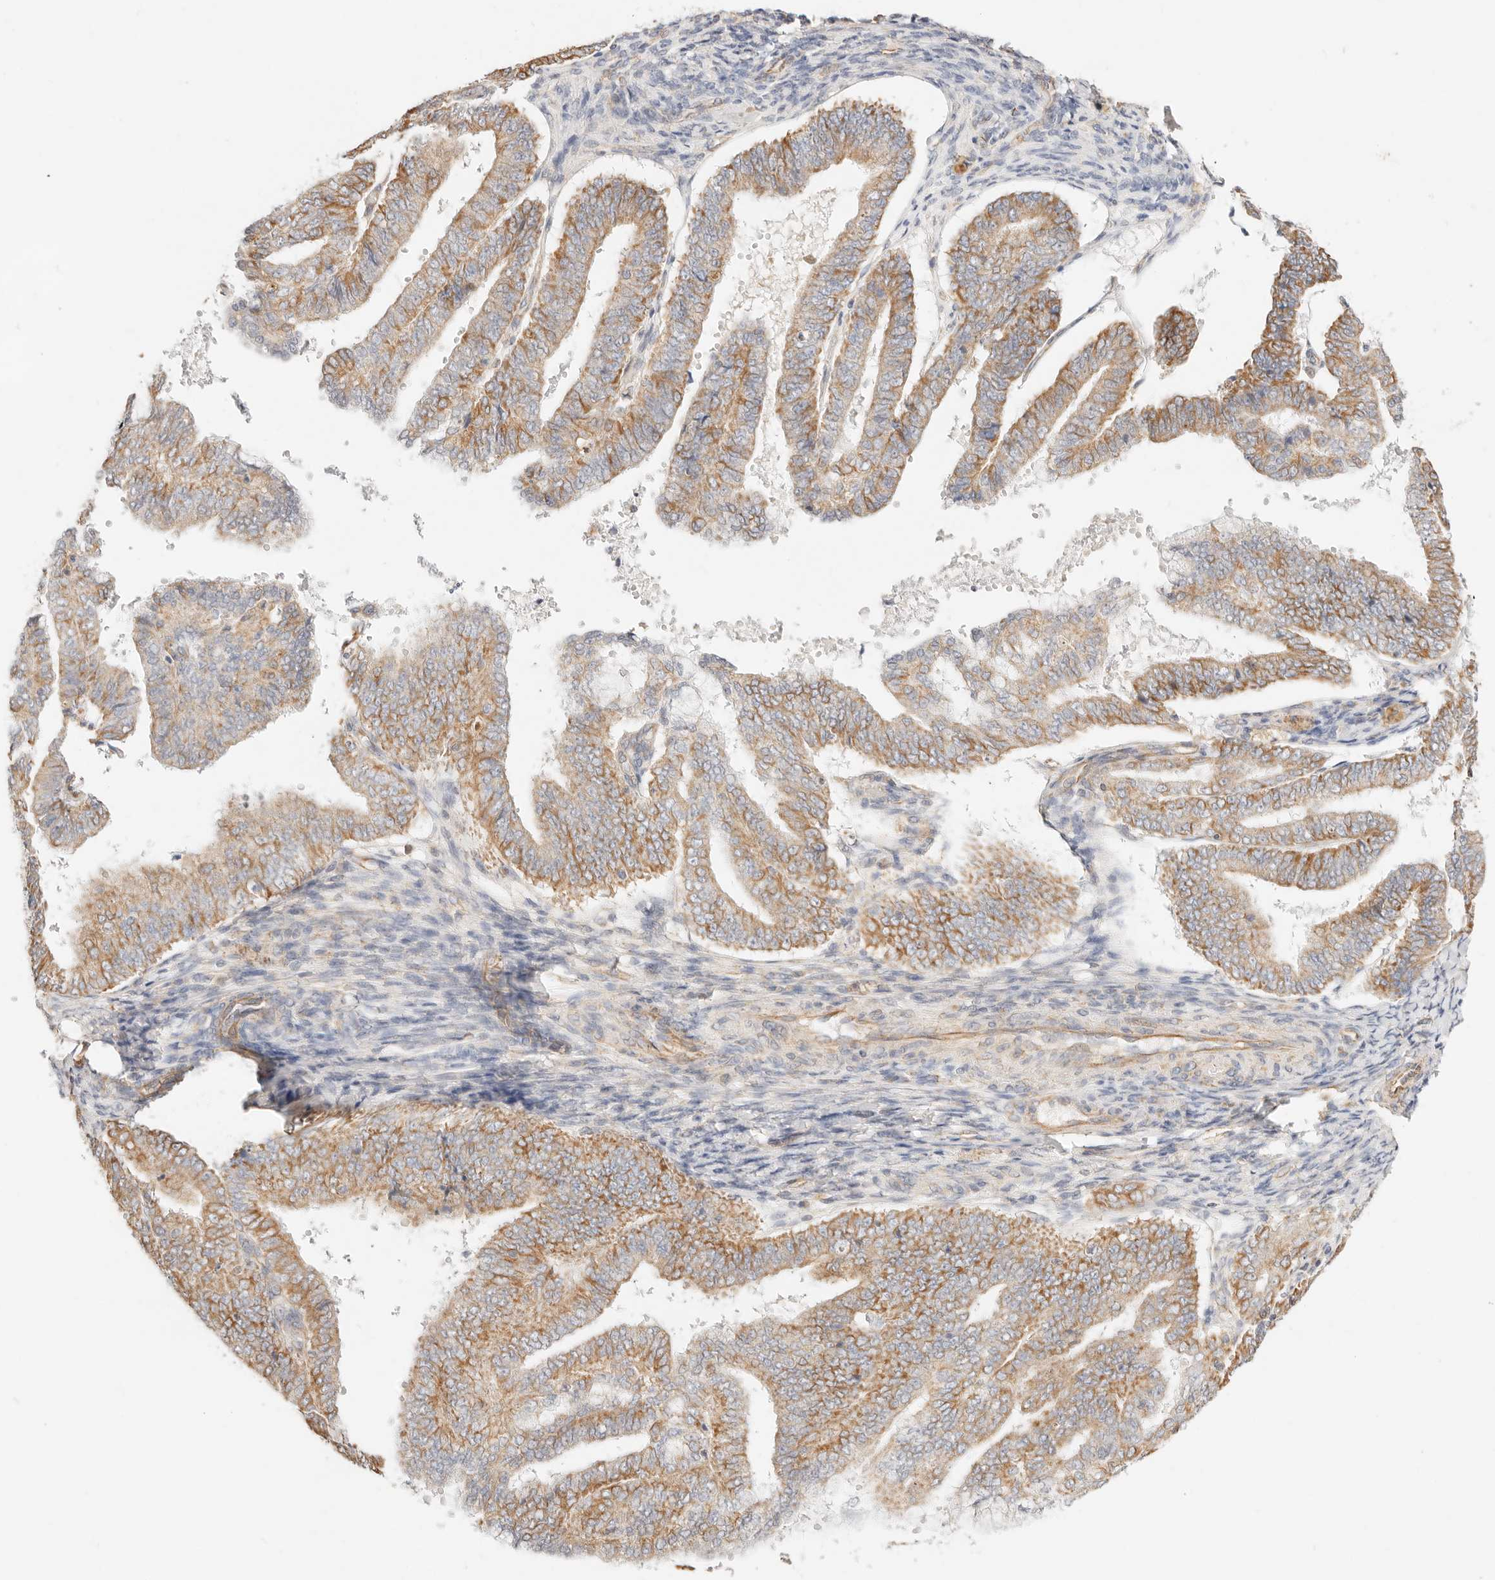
{"staining": {"intensity": "moderate", "quantity": ">75%", "location": "cytoplasmic/membranous"}, "tissue": "endometrial cancer", "cell_type": "Tumor cells", "image_type": "cancer", "snomed": [{"axis": "morphology", "description": "Adenocarcinoma, NOS"}, {"axis": "topography", "description": "Endometrium"}], "caption": "A brown stain labels moderate cytoplasmic/membranous staining of a protein in endometrial cancer (adenocarcinoma) tumor cells. (DAB (3,3'-diaminobenzidine) IHC with brightfield microscopy, high magnification).", "gene": "ZC3H11A", "patient": {"sex": "female", "age": 63}}